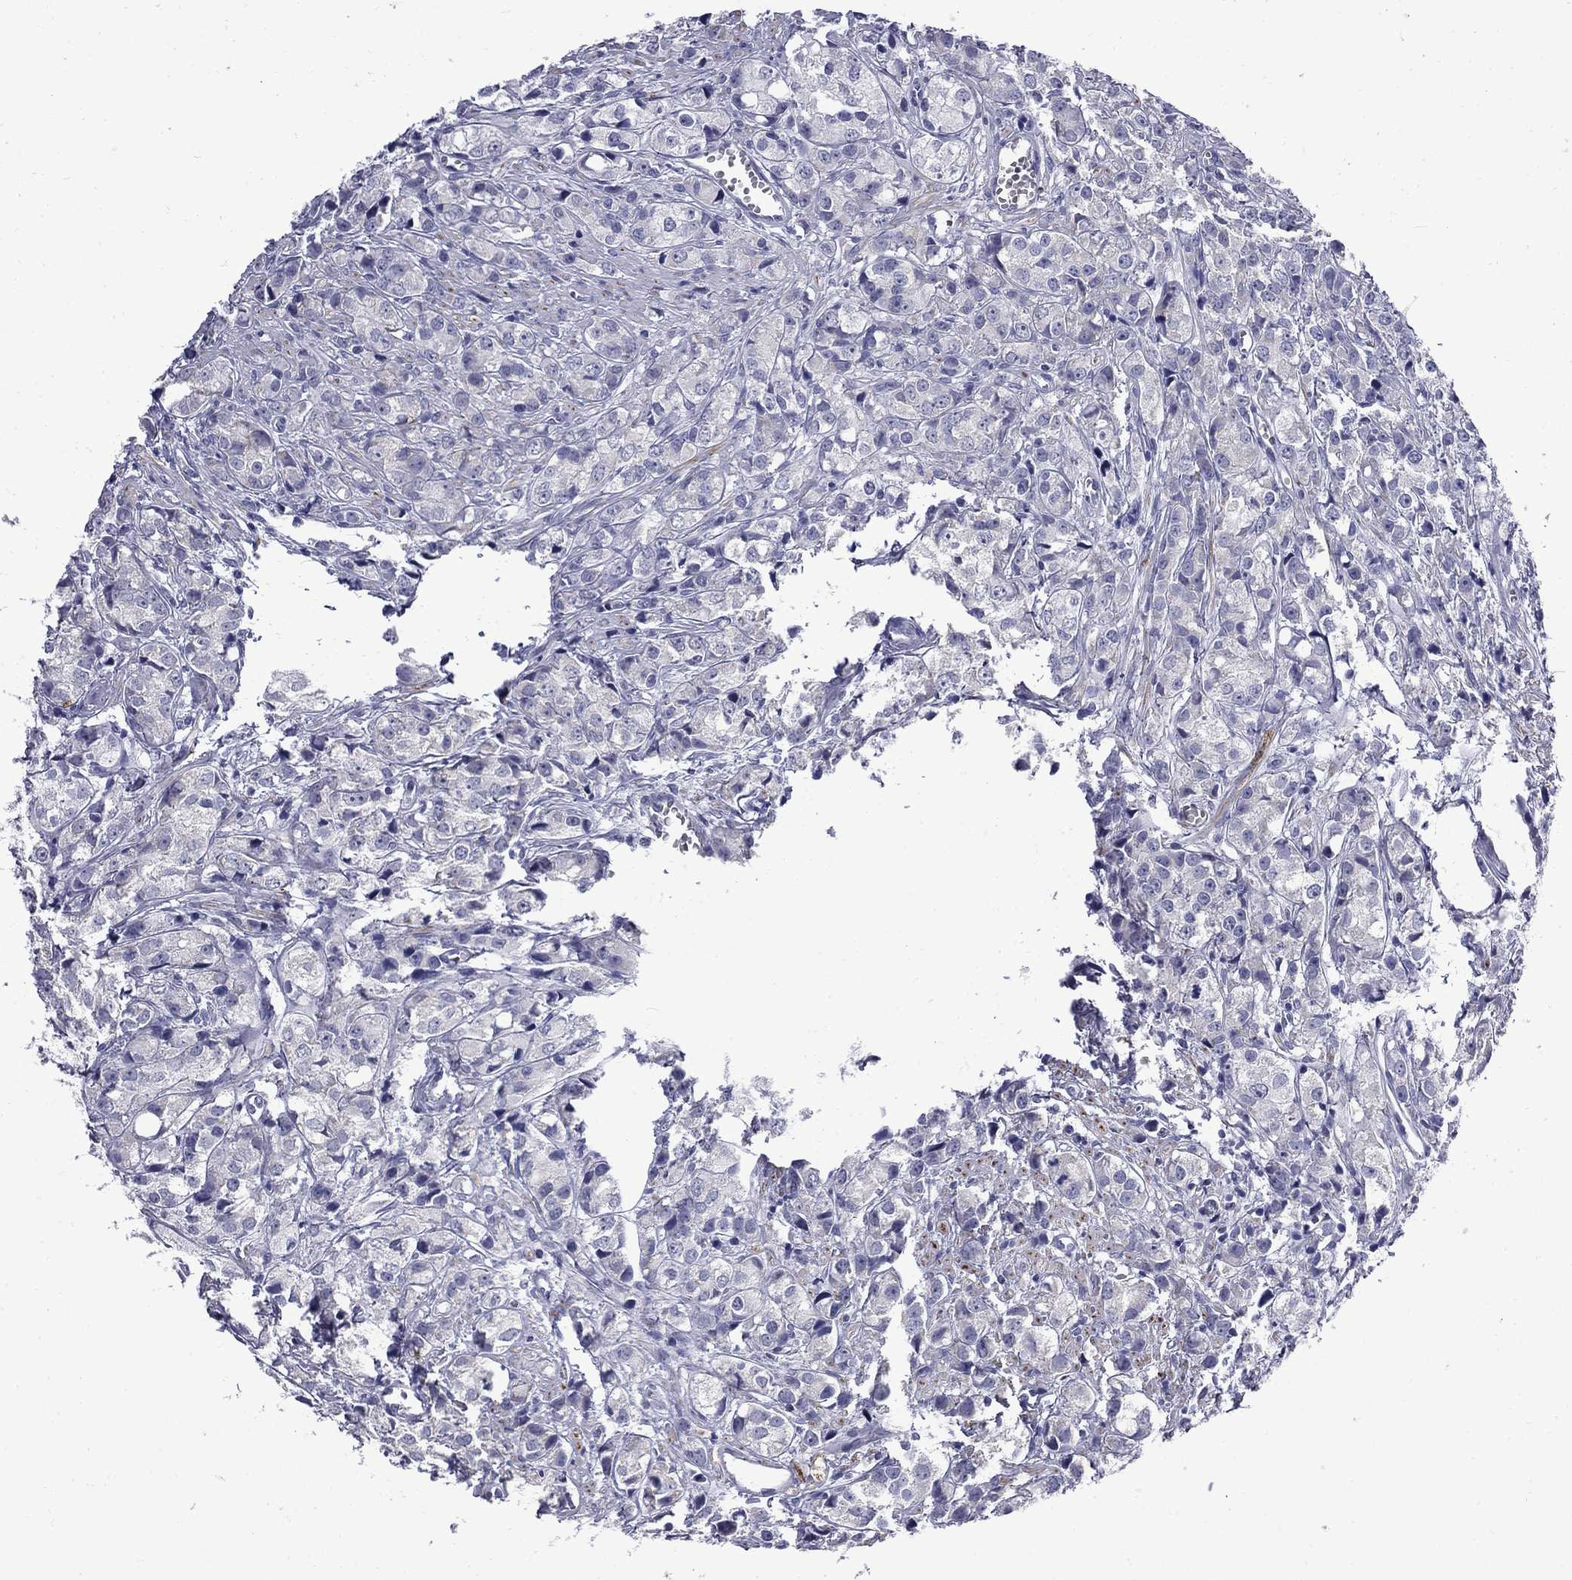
{"staining": {"intensity": "negative", "quantity": "none", "location": "none"}, "tissue": "prostate cancer", "cell_type": "Tumor cells", "image_type": "cancer", "snomed": [{"axis": "morphology", "description": "Adenocarcinoma, Medium grade"}, {"axis": "topography", "description": "Prostate"}], "caption": "IHC histopathology image of neoplastic tissue: human prostate cancer stained with DAB (3,3'-diaminobenzidine) shows no significant protein positivity in tumor cells.", "gene": "MGARP", "patient": {"sex": "male", "age": 74}}